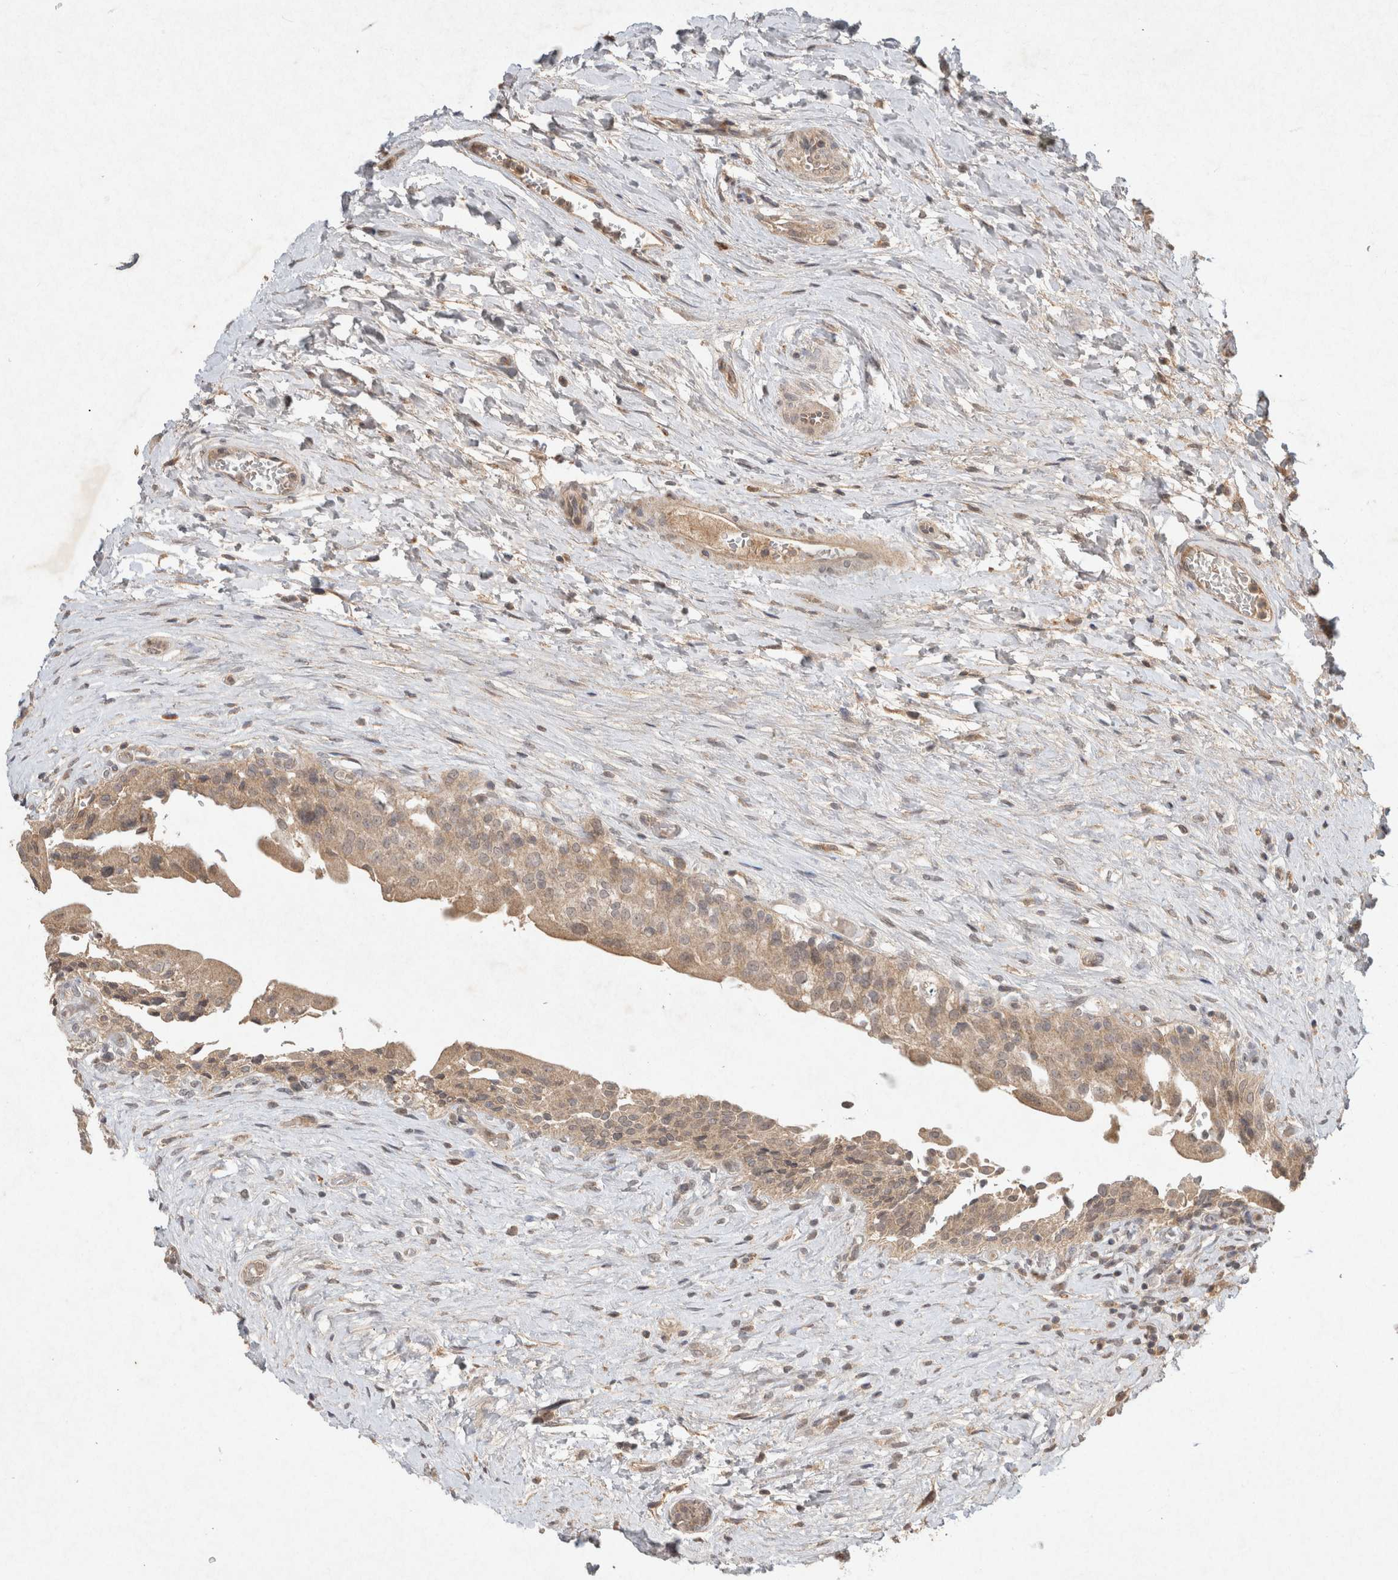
{"staining": {"intensity": "moderate", "quantity": ">75%", "location": "cytoplasmic/membranous"}, "tissue": "urinary bladder", "cell_type": "Urothelial cells", "image_type": "normal", "snomed": [{"axis": "morphology", "description": "Normal tissue, NOS"}, {"axis": "topography", "description": "Urinary bladder"}], "caption": "This photomicrograph displays benign urinary bladder stained with immunohistochemistry (IHC) to label a protein in brown. The cytoplasmic/membranous of urothelial cells show moderate positivity for the protein. Nuclei are counter-stained blue.", "gene": "LOXL2", "patient": {"sex": "male", "age": 74}}